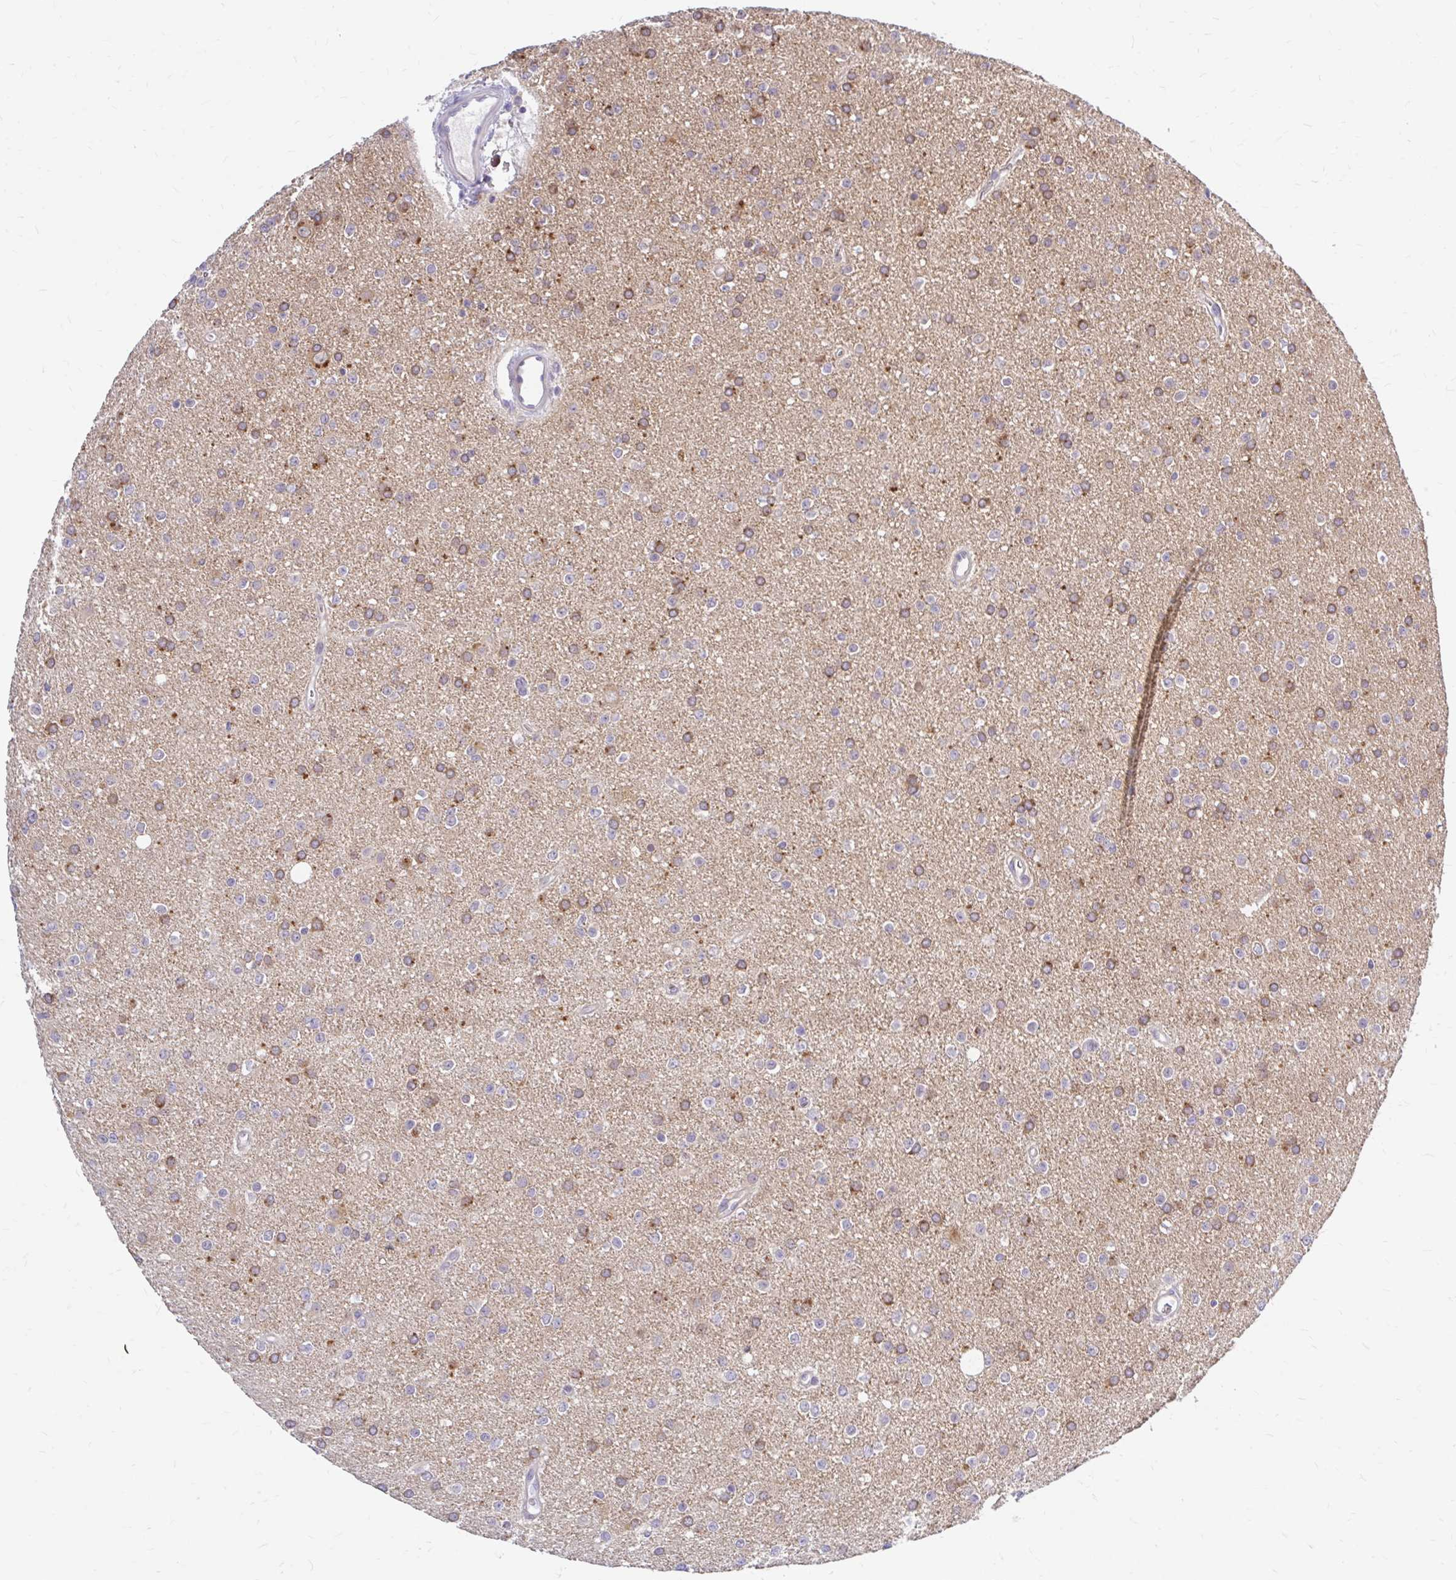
{"staining": {"intensity": "weak", "quantity": "<25%", "location": "cytoplasmic/membranous"}, "tissue": "glioma", "cell_type": "Tumor cells", "image_type": "cancer", "snomed": [{"axis": "morphology", "description": "Glioma, malignant, Low grade"}, {"axis": "topography", "description": "Brain"}], "caption": "Immunohistochemistry of malignant glioma (low-grade) reveals no positivity in tumor cells.", "gene": "MAP1LC3A", "patient": {"sex": "female", "age": 34}}